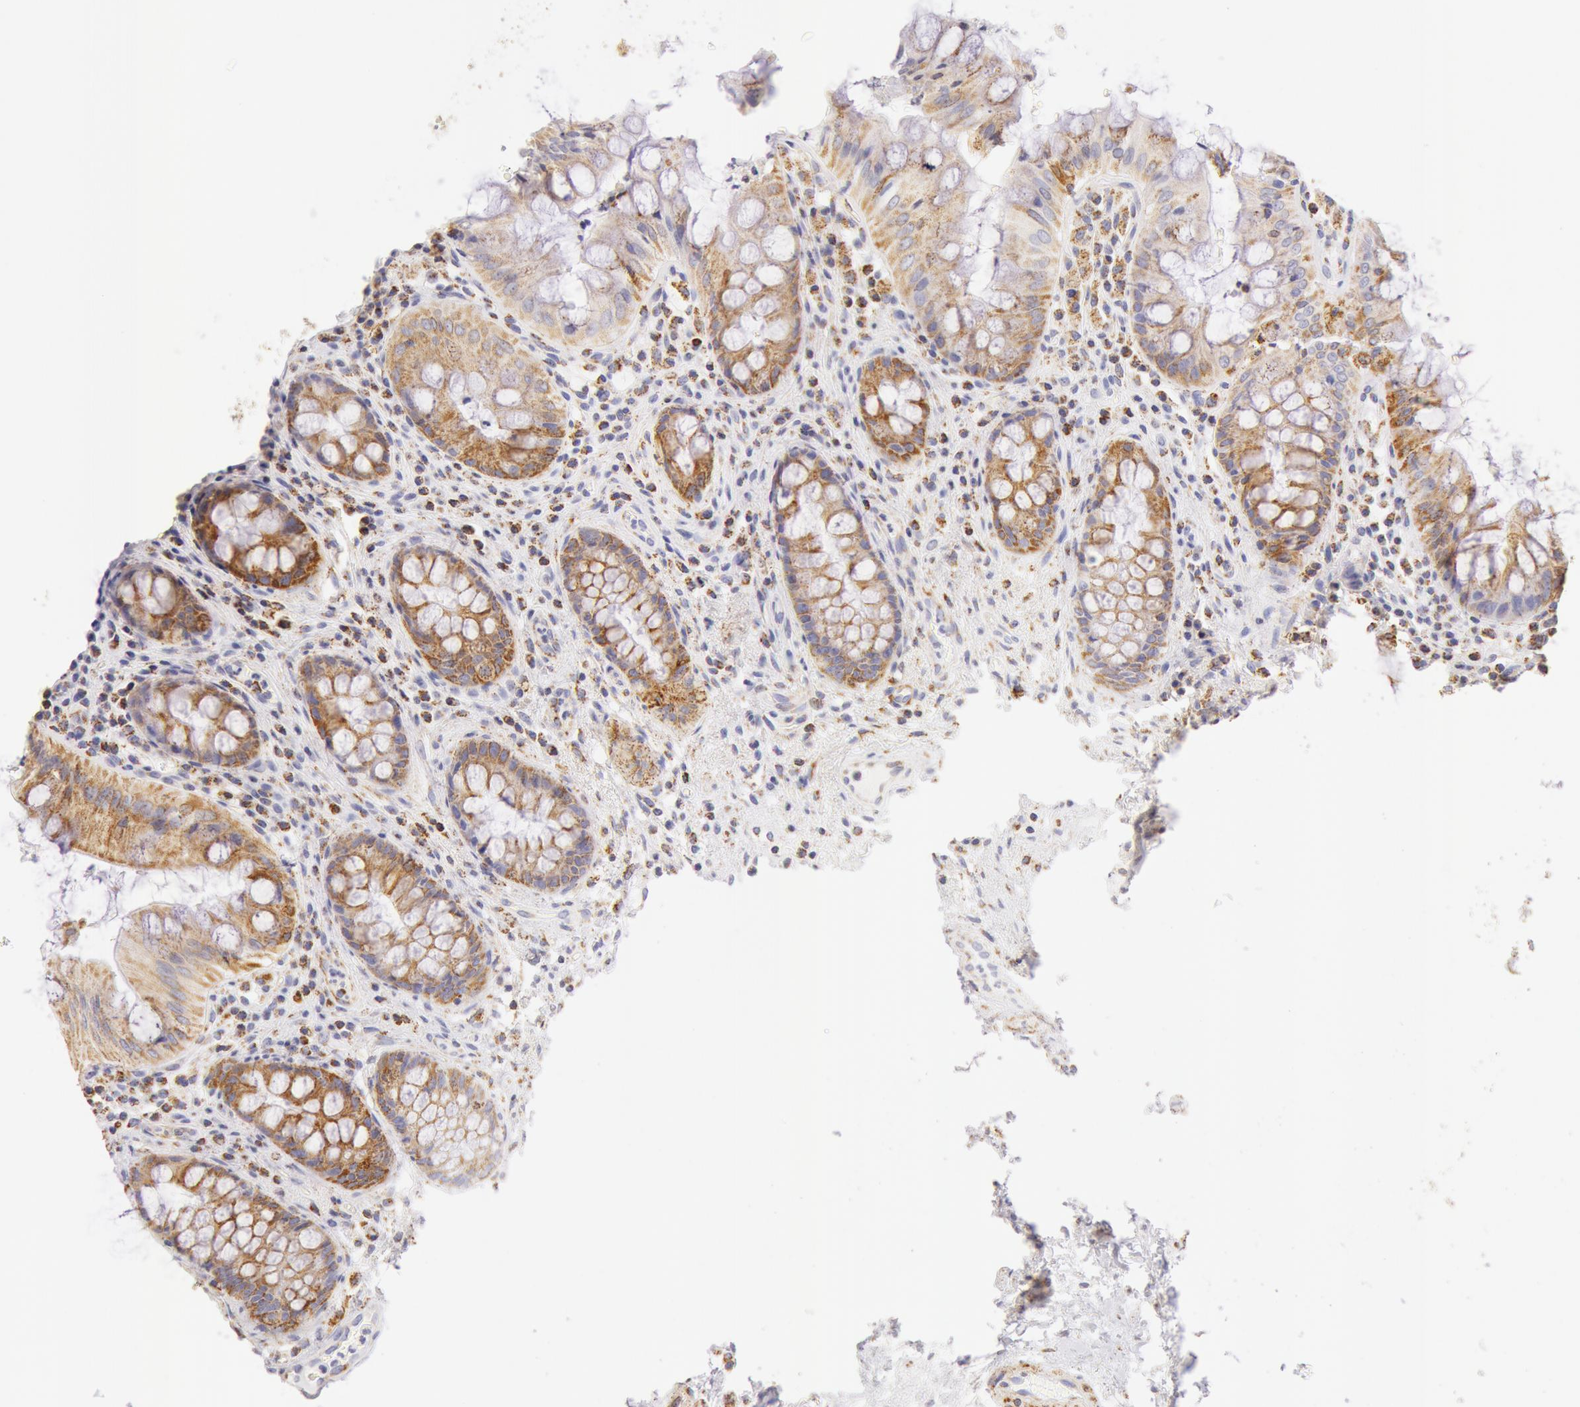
{"staining": {"intensity": "moderate", "quantity": "25%-75%", "location": "cytoplasmic/membranous"}, "tissue": "rectum", "cell_type": "Glandular cells", "image_type": "normal", "snomed": [{"axis": "morphology", "description": "Normal tissue, NOS"}, {"axis": "topography", "description": "Rectum"}], "caption": "High-power microscopy captured an immunohistochemistry (IHC) histopathology image of unremarkable rectum, revealing moderate cytoplasmic/membranous expression in approximately 25%-75% of glandular cells.", "gene": "ATP5F1B", "patient": {"sex": "female", "age": 75}}